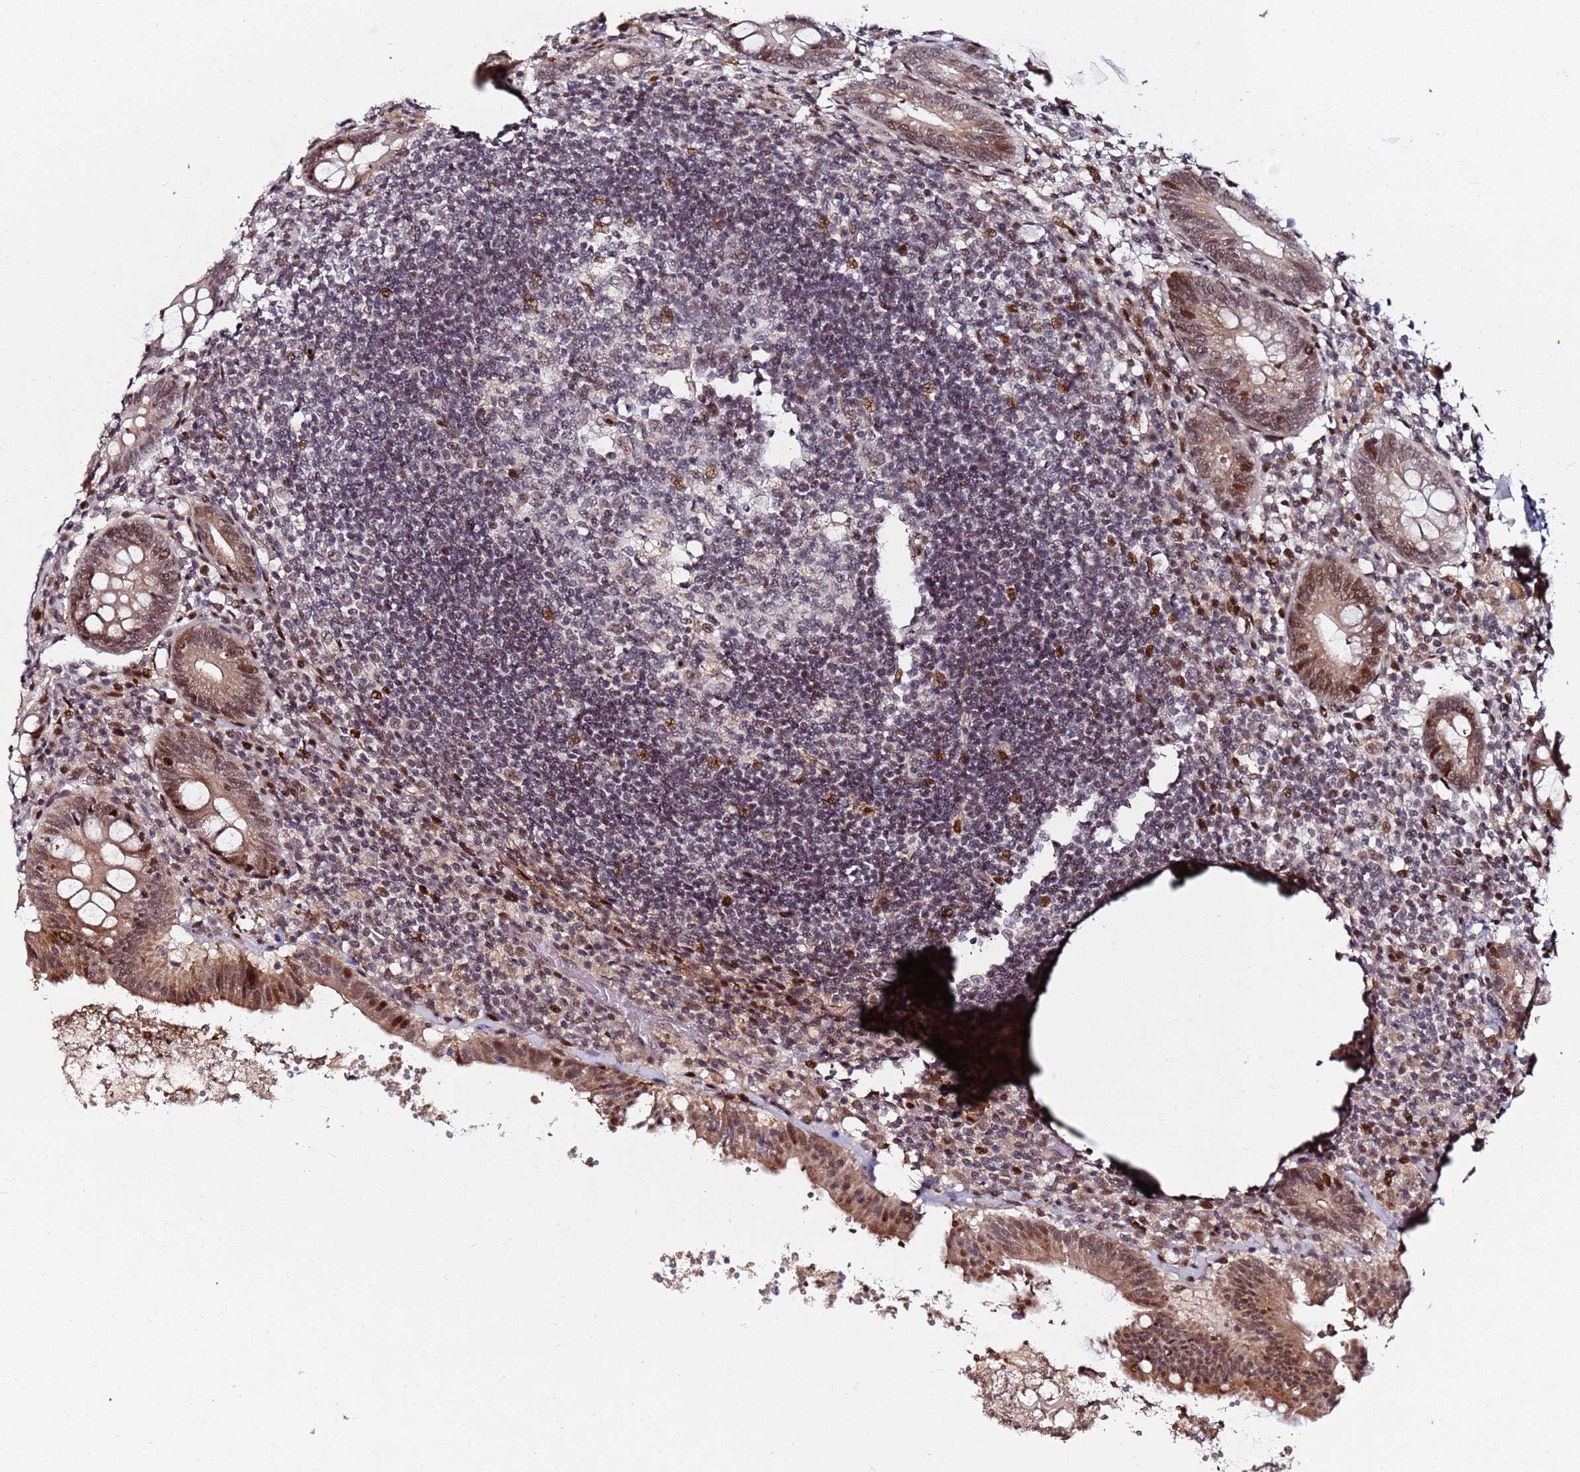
{"staining": {"intensity": "moderate", "quantity": ">75%", "location": "cytoplasmic/membranous,nuclear"}, "tissue": "appendix", "cell_type": "Glandular cells", "image_type": "normal", "snomed": [{"axis": "morphology", "description": "Normal tissue, NOS"}, {"axis": "topography", "description": "Appendix"}], "caption": "Immunohistochemistry photomicrograph of normal appendix: appendix stained using IHC demonstrates medium levels of moderate protein expression localized specifically in the cytoplasmic/membranous,nuclear of glandular cells, appearing as a cytoplasmic/membranous,nuclear brown color.", "gene": "PPM1H", "patient": {"sex": "female", "age": 54}}